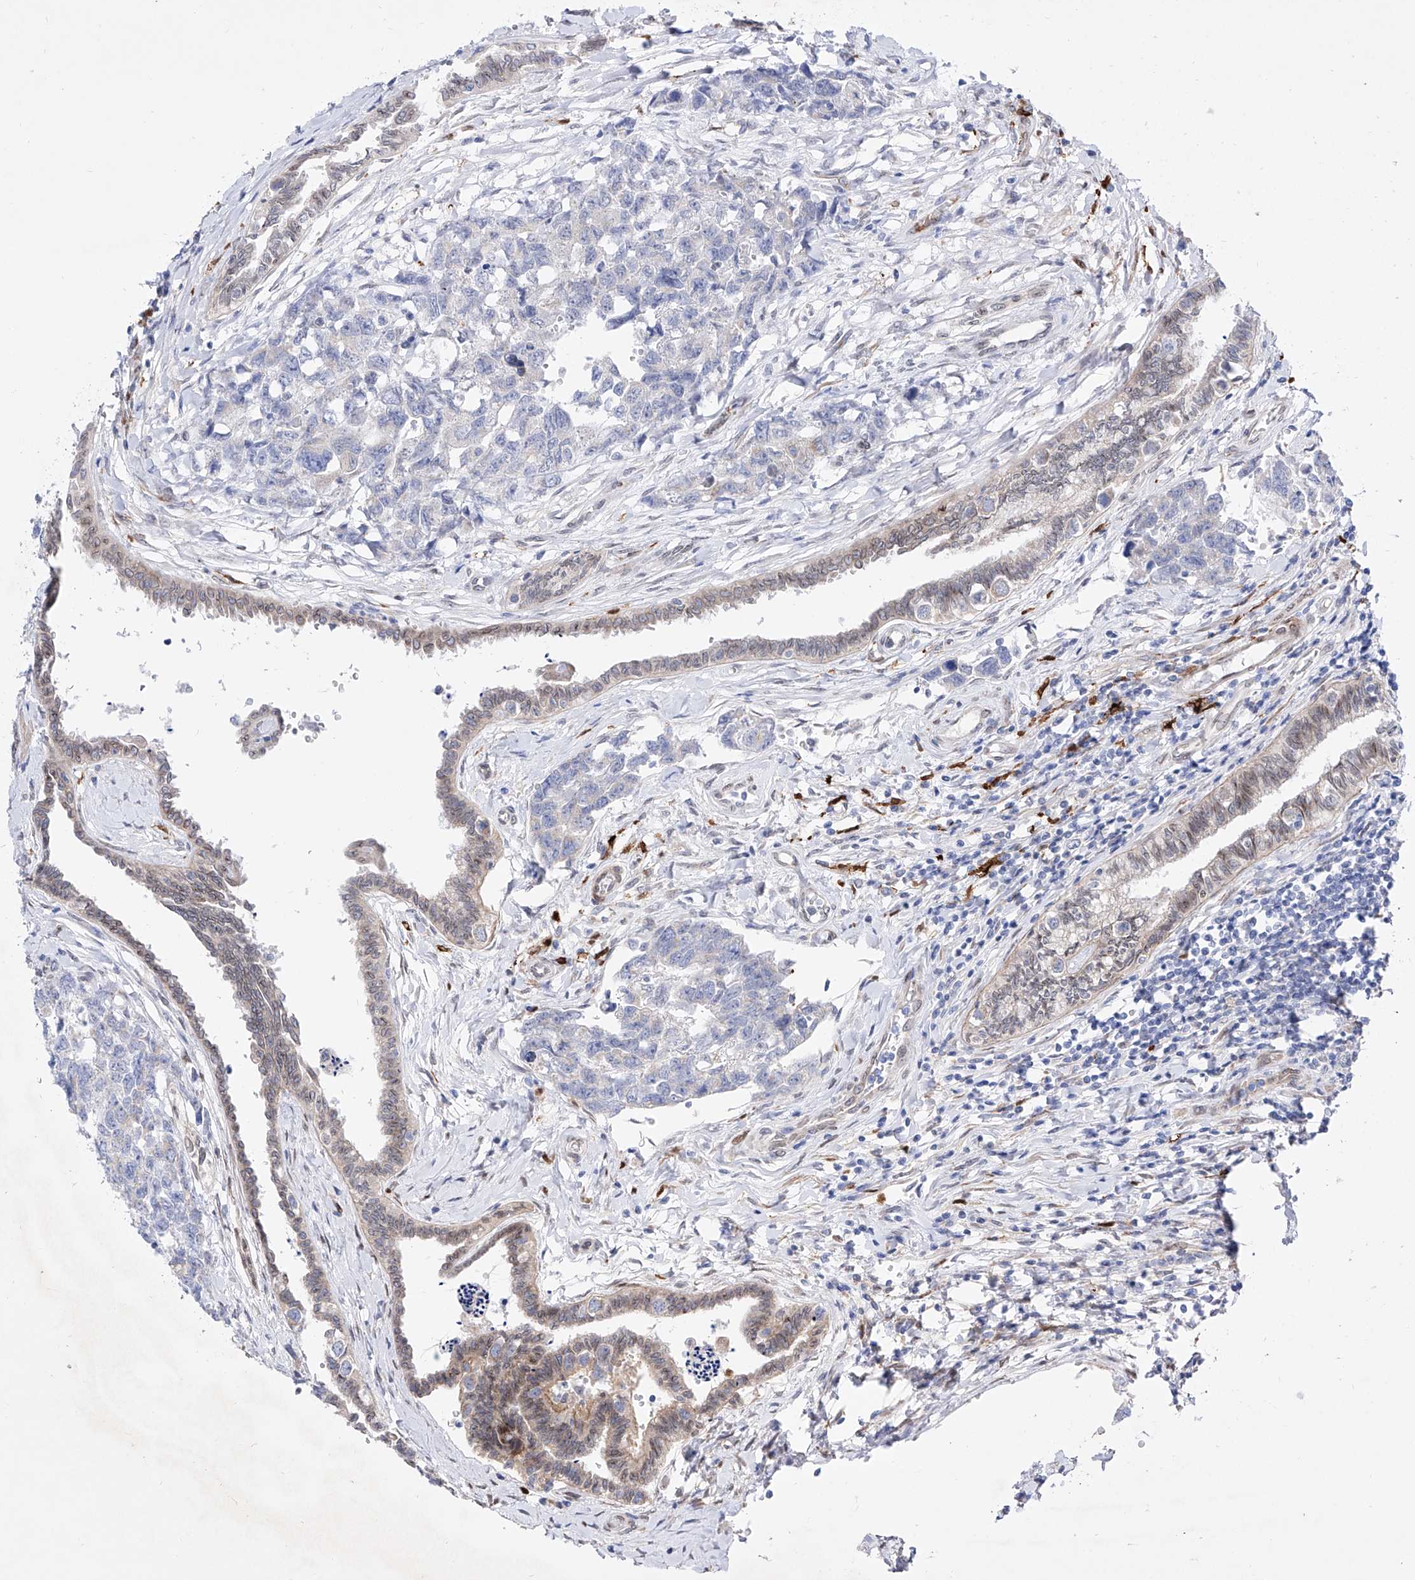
{"staining": {"intensity": "negative", "quantity": "none", "location": "none"}, "tissue": "testis cancer", "cell_type": "Tumor cells", "image_type": "cancer", "snomed": [{"axis": "morphology", "description": "Carcinoma, Embryonal, NOS"}, {"axis": "topography", "description": "Testis"}], "caption": "There is no significant positivity in tumor cells of testis cancer.", "gene": "LCLAT1", "patient": {"sex": "male", "age": 31}}